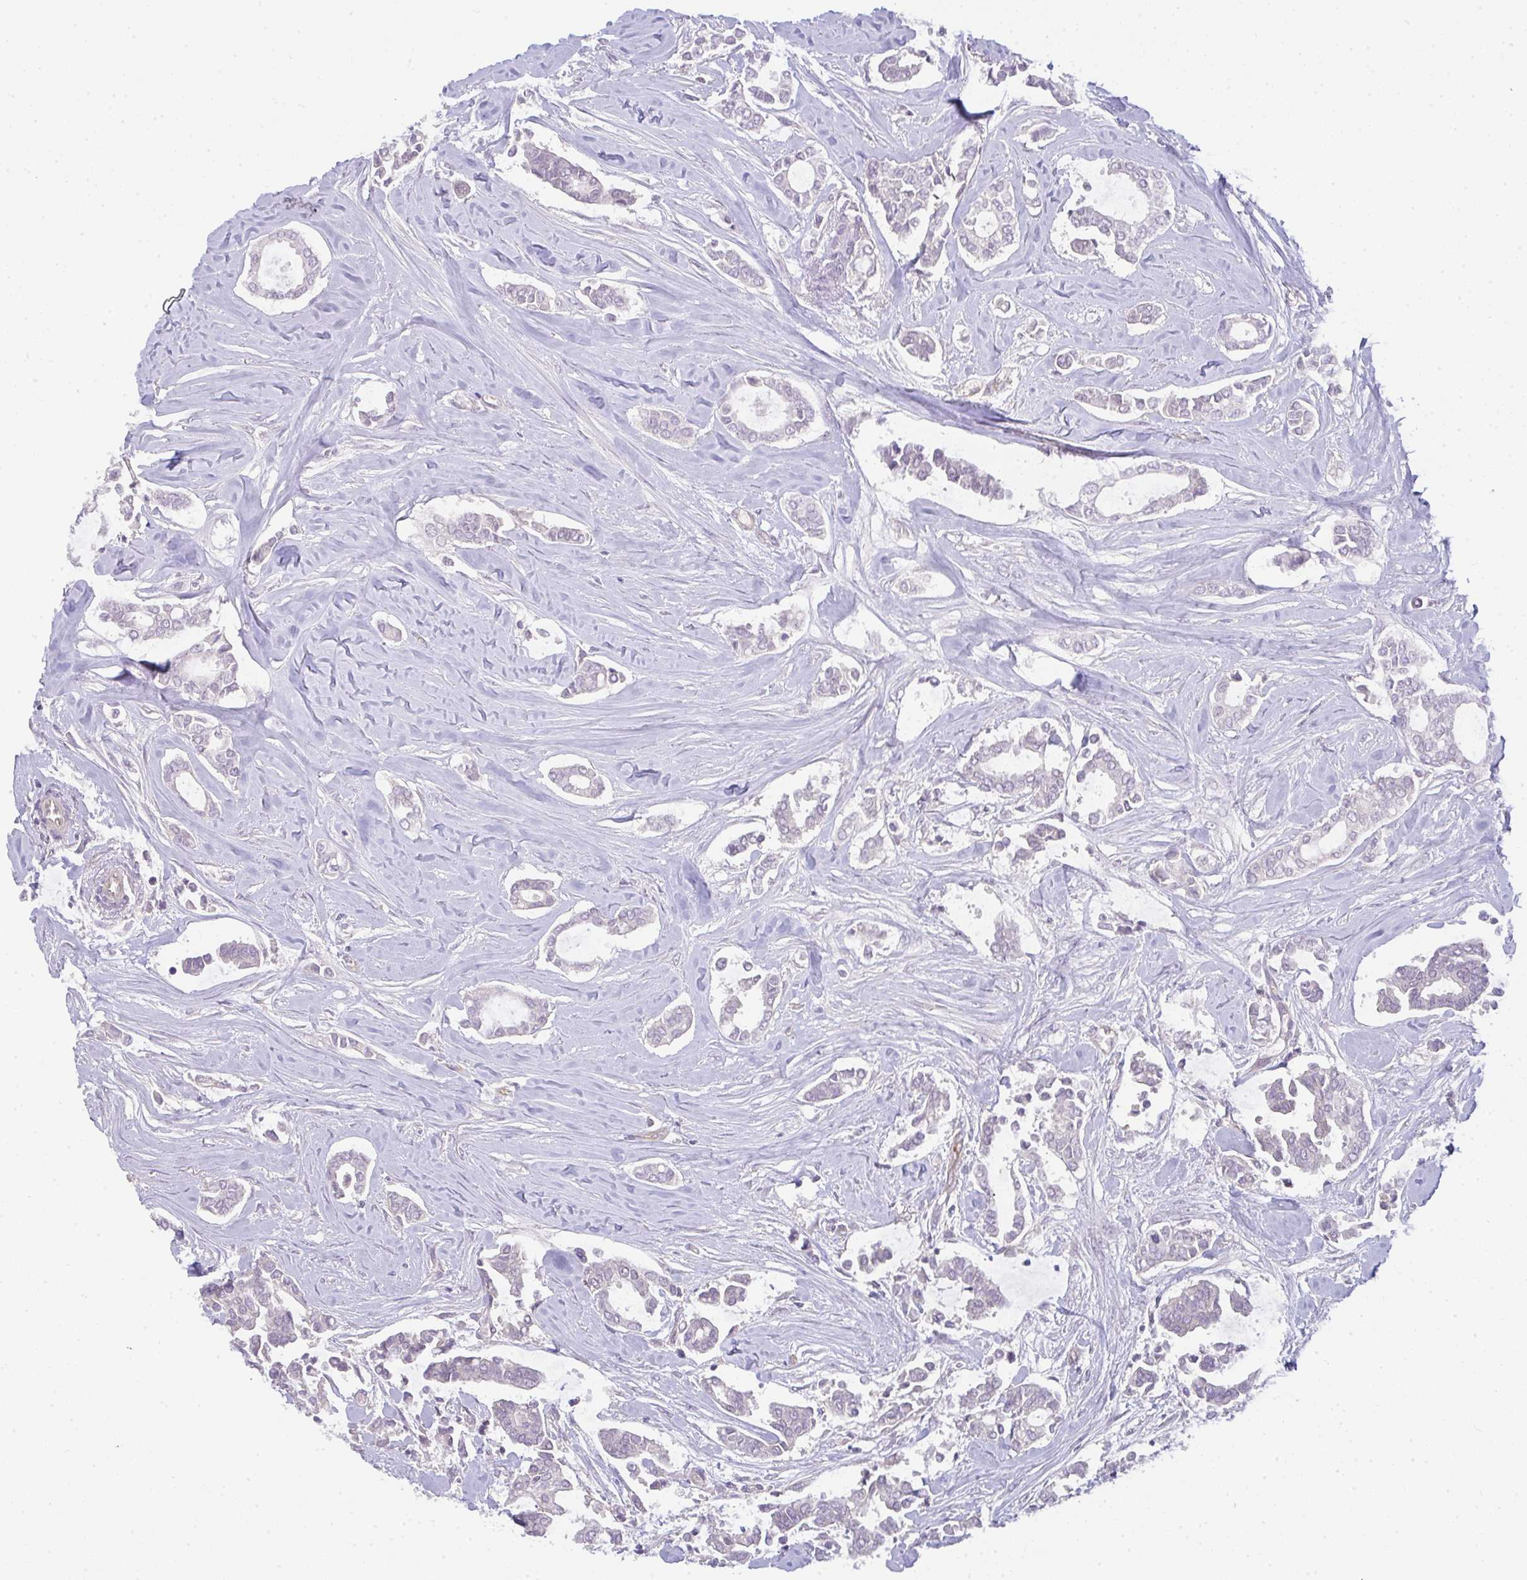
{"staining": {"intensity": "negative", "quantity": "none", "location": "none"}, "tissue": "breast cancer", "cell_type": "Tumor cells", "image_type": "cancer", "snomed": [{"axis": "morphology", "description": "Duct carcinoma"}, {"axis": "topography", "description": "Breast"}], "caption": "Immunohistochemical staining of breast cancer displays no significant expression in tumor cells.", "gene": "FILIP1", "patient": {"sex": "female", "age": 84}}